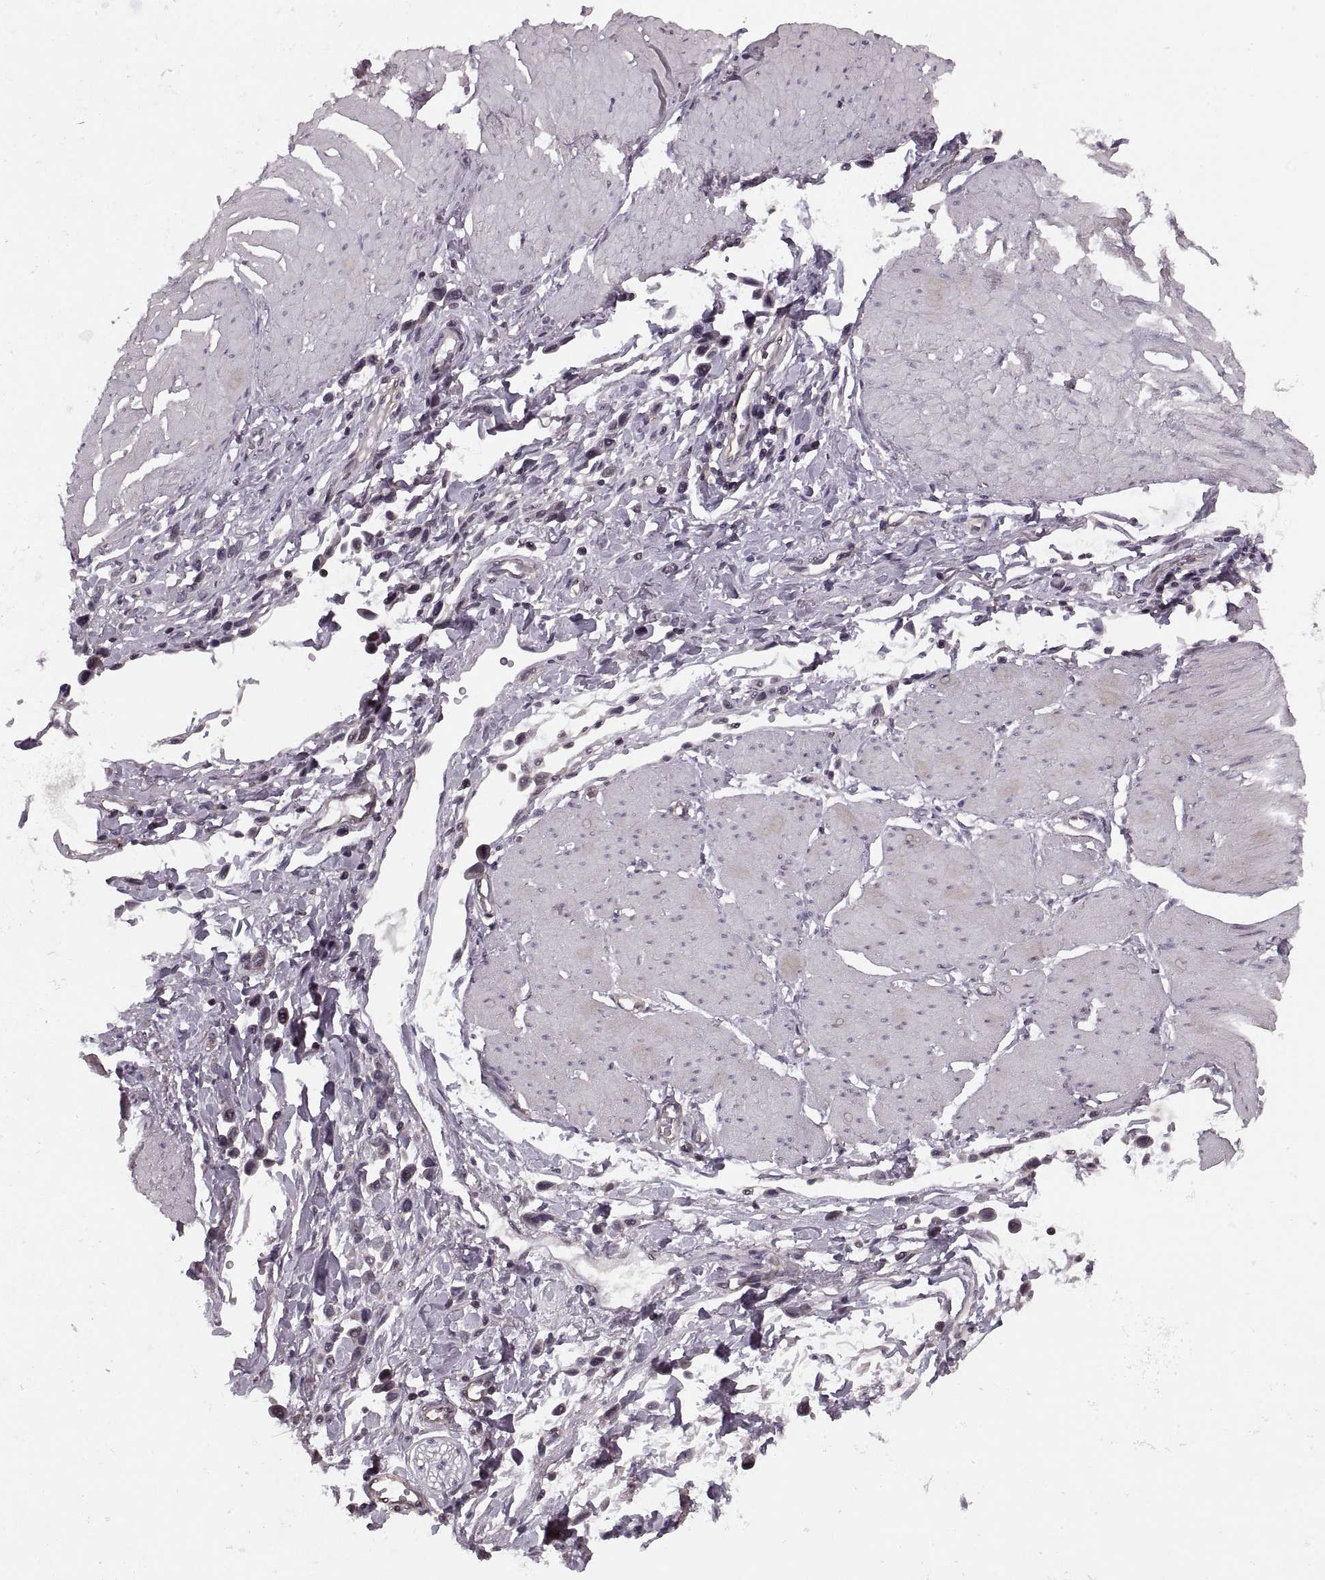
{"staining": {"intensity": "negative", "quantity": "none", "location": "none"}, "tissue": "stomach cancer", "cell_type": "Tumor cells", "image_type": "cancer", "snomed": [{"axis": "morphology", "description": "Adenocarcinoma, NOS"}, {"axis": "topography", "description": "Stomach"}], "caption": "An immunohistochemistry photomicrograph of adenocarcinoma (stomach) is shown. There is no staining in tumor cells of adenocarcinoma (stomach). The staining was performed using DAB to visualize the protein expression in brown, while the nuclei were stained in blue with hematoxylin (Magnification: 20x).", "gene": "LUZP2", "patient": {"sex": "male", "age": 47}}